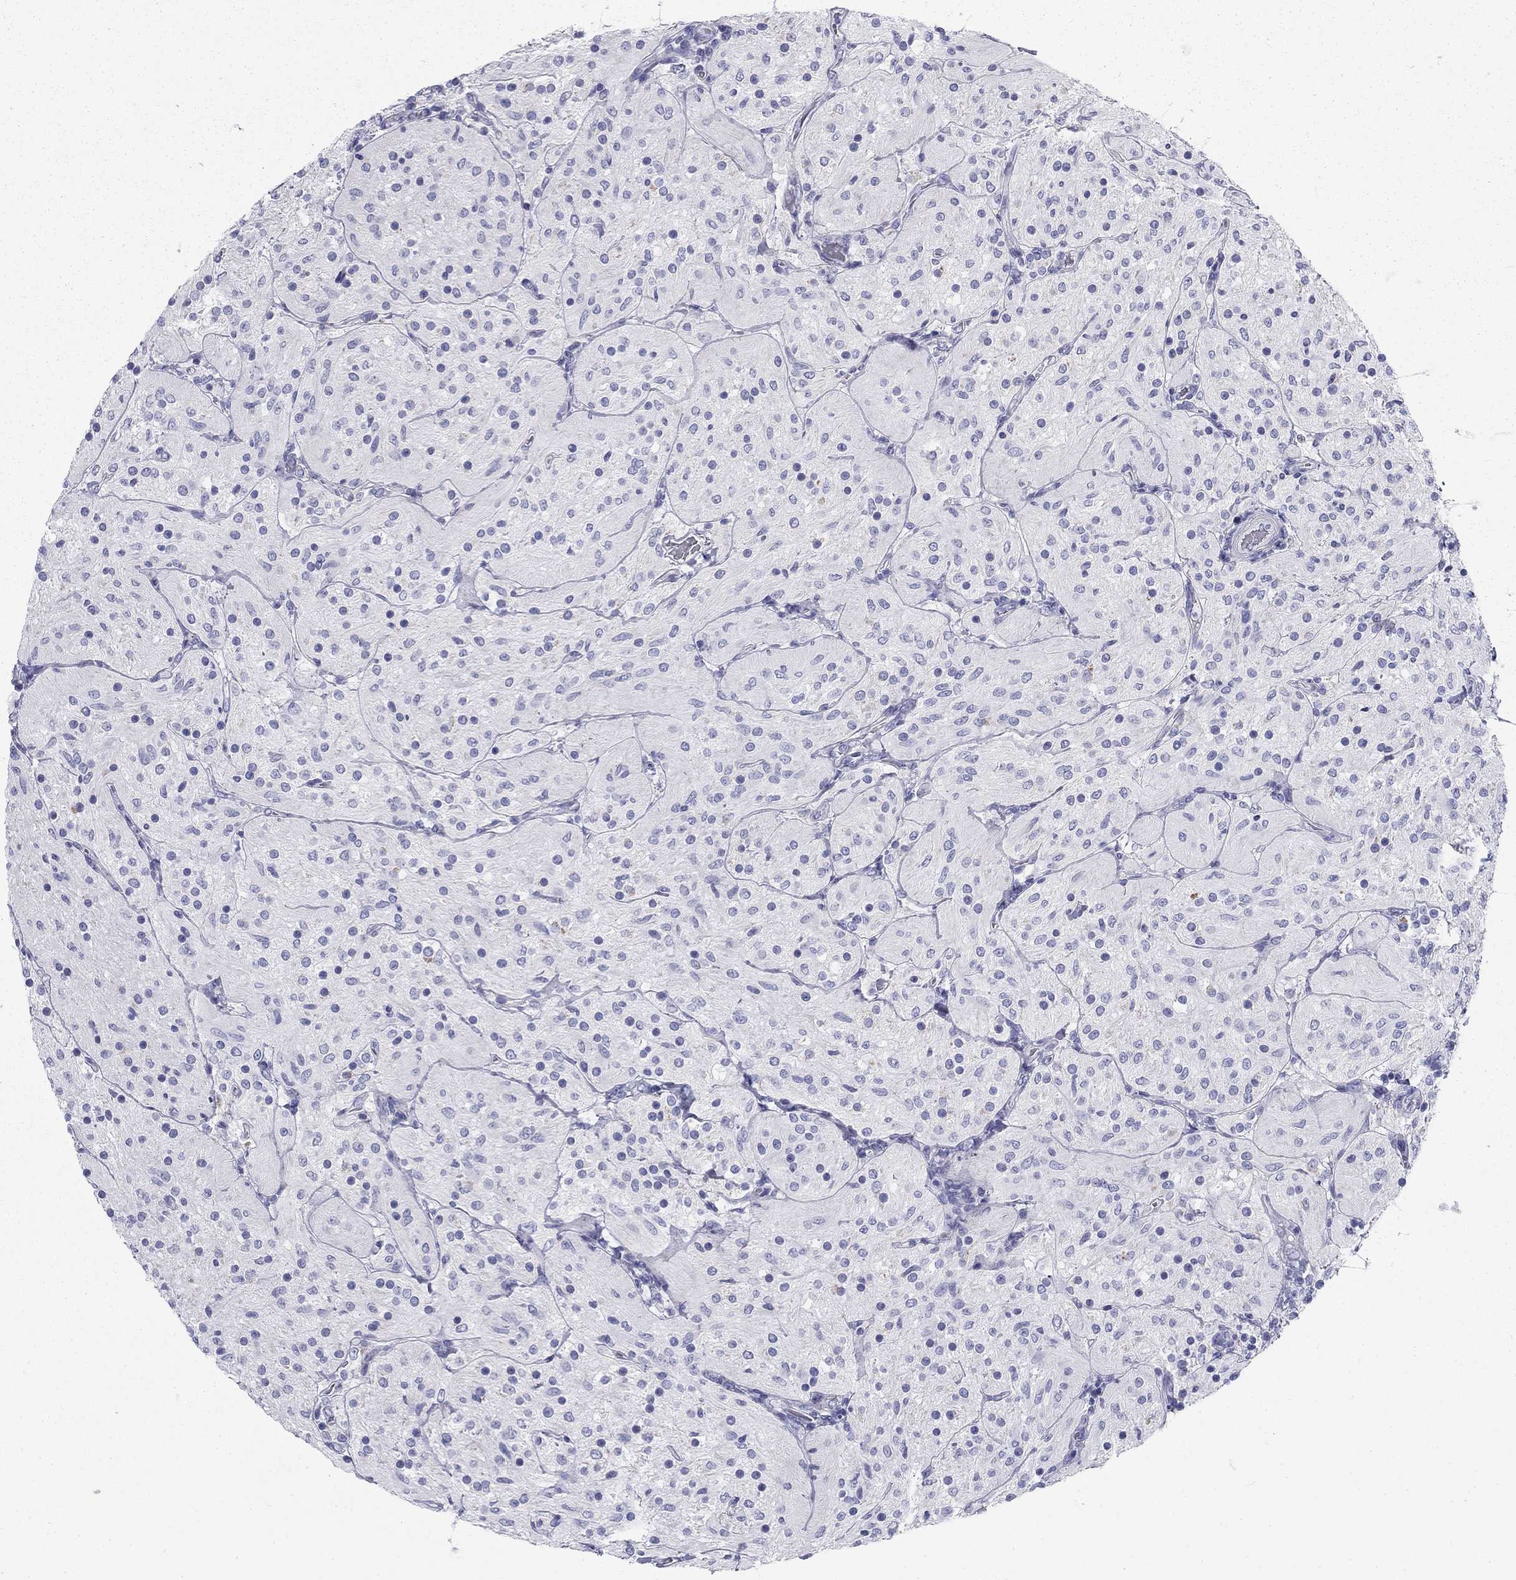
{"staining": {"intensity": "negative", "quantity": "none", "location": "none"}, "tissue": "glioma", "cell_type": "Tumor cells", "image_type": "cancer", "snomed": [{"axis": "morphology", "description": "Glioma, malignant, Low grade"}, {"axis": "topography", "description": "Brain"}], "caption": "There is no significant staining in tumor cells of glioma. The staining was performed using DAB (3,3'-diaminobenzidine) to visualize the protein expression in brown, while the nuclei were stained in blue with hematoxylin (Magnification: 20x).", "gene": "ZP2", "patient": {"sex": "male", "age": 3}}